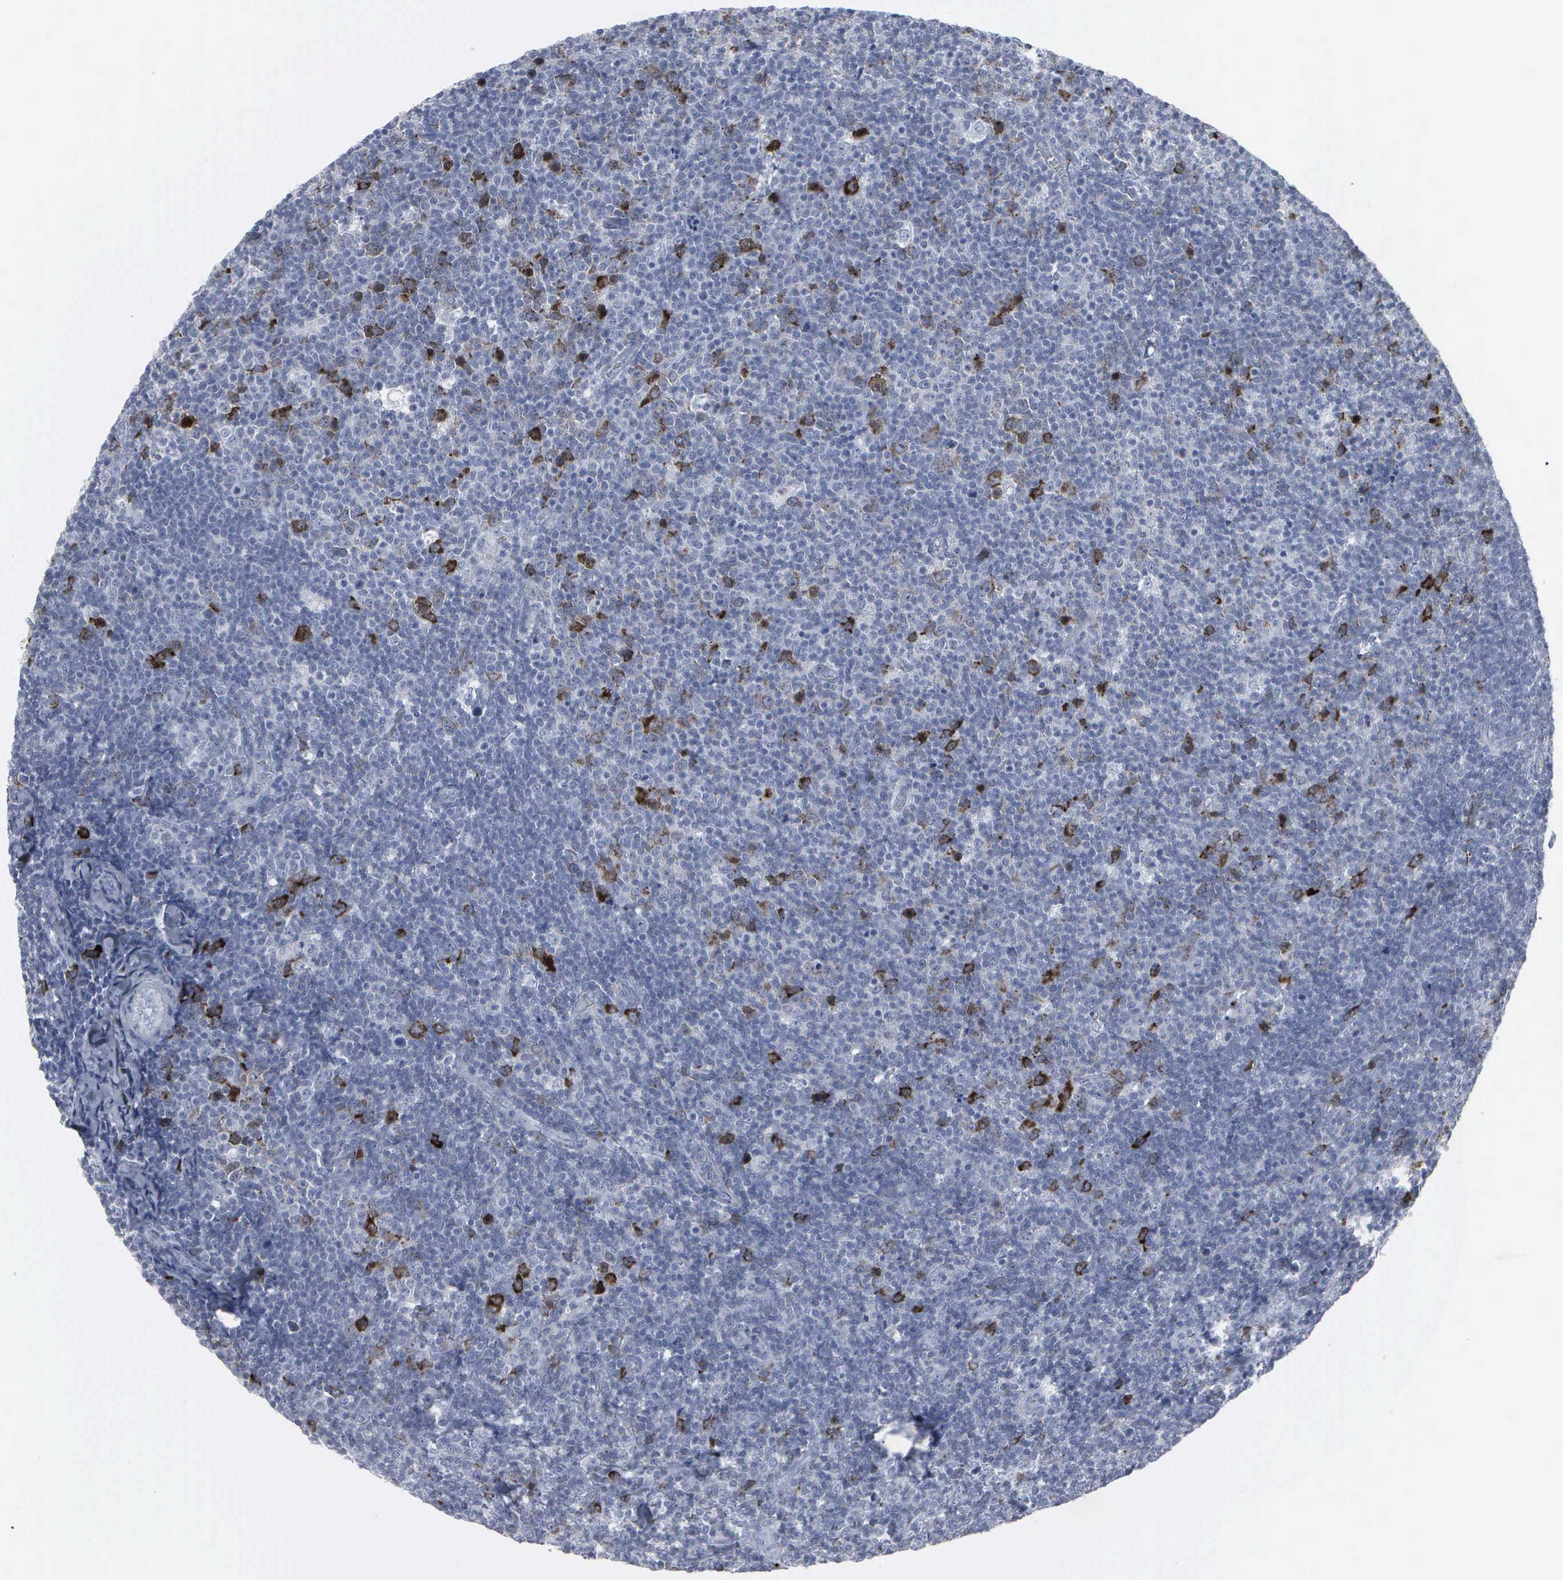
{"staining": {"intensity": "strong", "quantity": "<25%", "location": "cytoplasmic/membranous,nuclear"}, "tissue": "lymphoma", "cell_type": "Tumor cells", "image_type": "cancer", "snomed": [{"axis": "morphology", "description": "Malignant lymphoma, non-Hodgkin's type, Low grade"}, {"axis": "topography", "description": "Lymph node"}], "caption": "This is a micrograph of immunohistochemistry staining of lymphoma, which shows strong expression in the cytoplasmic/membranous and nuclear of tumor cells.", "gene": "CCNB1", "patient": {"sex": "male", "age": 74}}